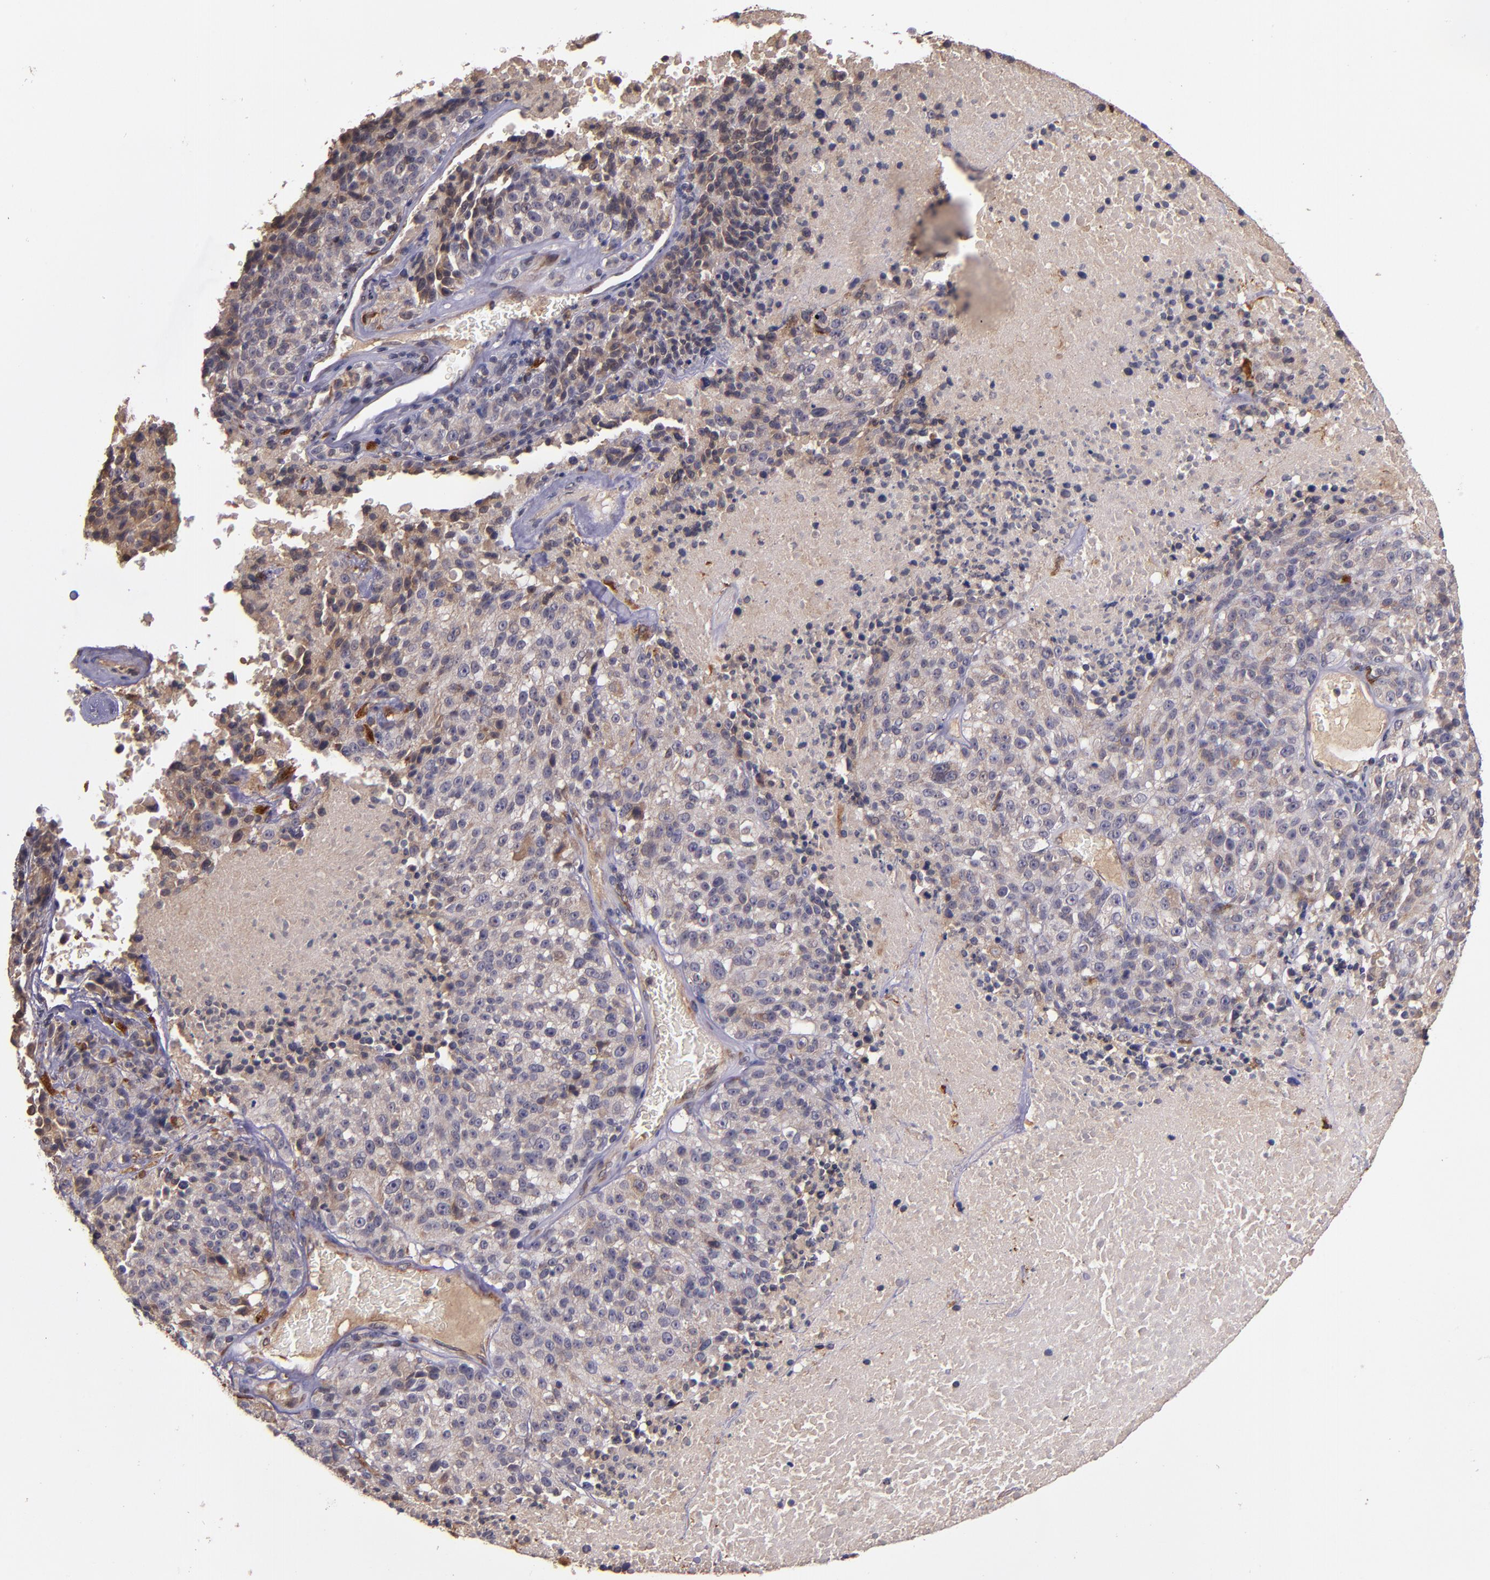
{"staining": {"intensity": "weak", "quantity": ">75%", "location": "cytoplasmic/membranous"}, "tissue": "melanoma", "cell_type": "Tumor cells", "image_type": "cancer", "snomed": [{"axis": "morphology", "description": "Malignant melanoma, Metastatic site"}, {"axis": "topography", "description": "Cerebral cortex"}], "caption": "Immunohistochemical staining of malignant melanoma (metastatic site) exhibits low levels of weak cytoplasmic/membranous protein positivity in about >75% of tumor cells. (DAB (3,3'-diaminobenzidine) = brown stain, brightfield microscopy at high magnification).", "gene": "PRAF2", "patient": {"sex": "female", "age": 52}}